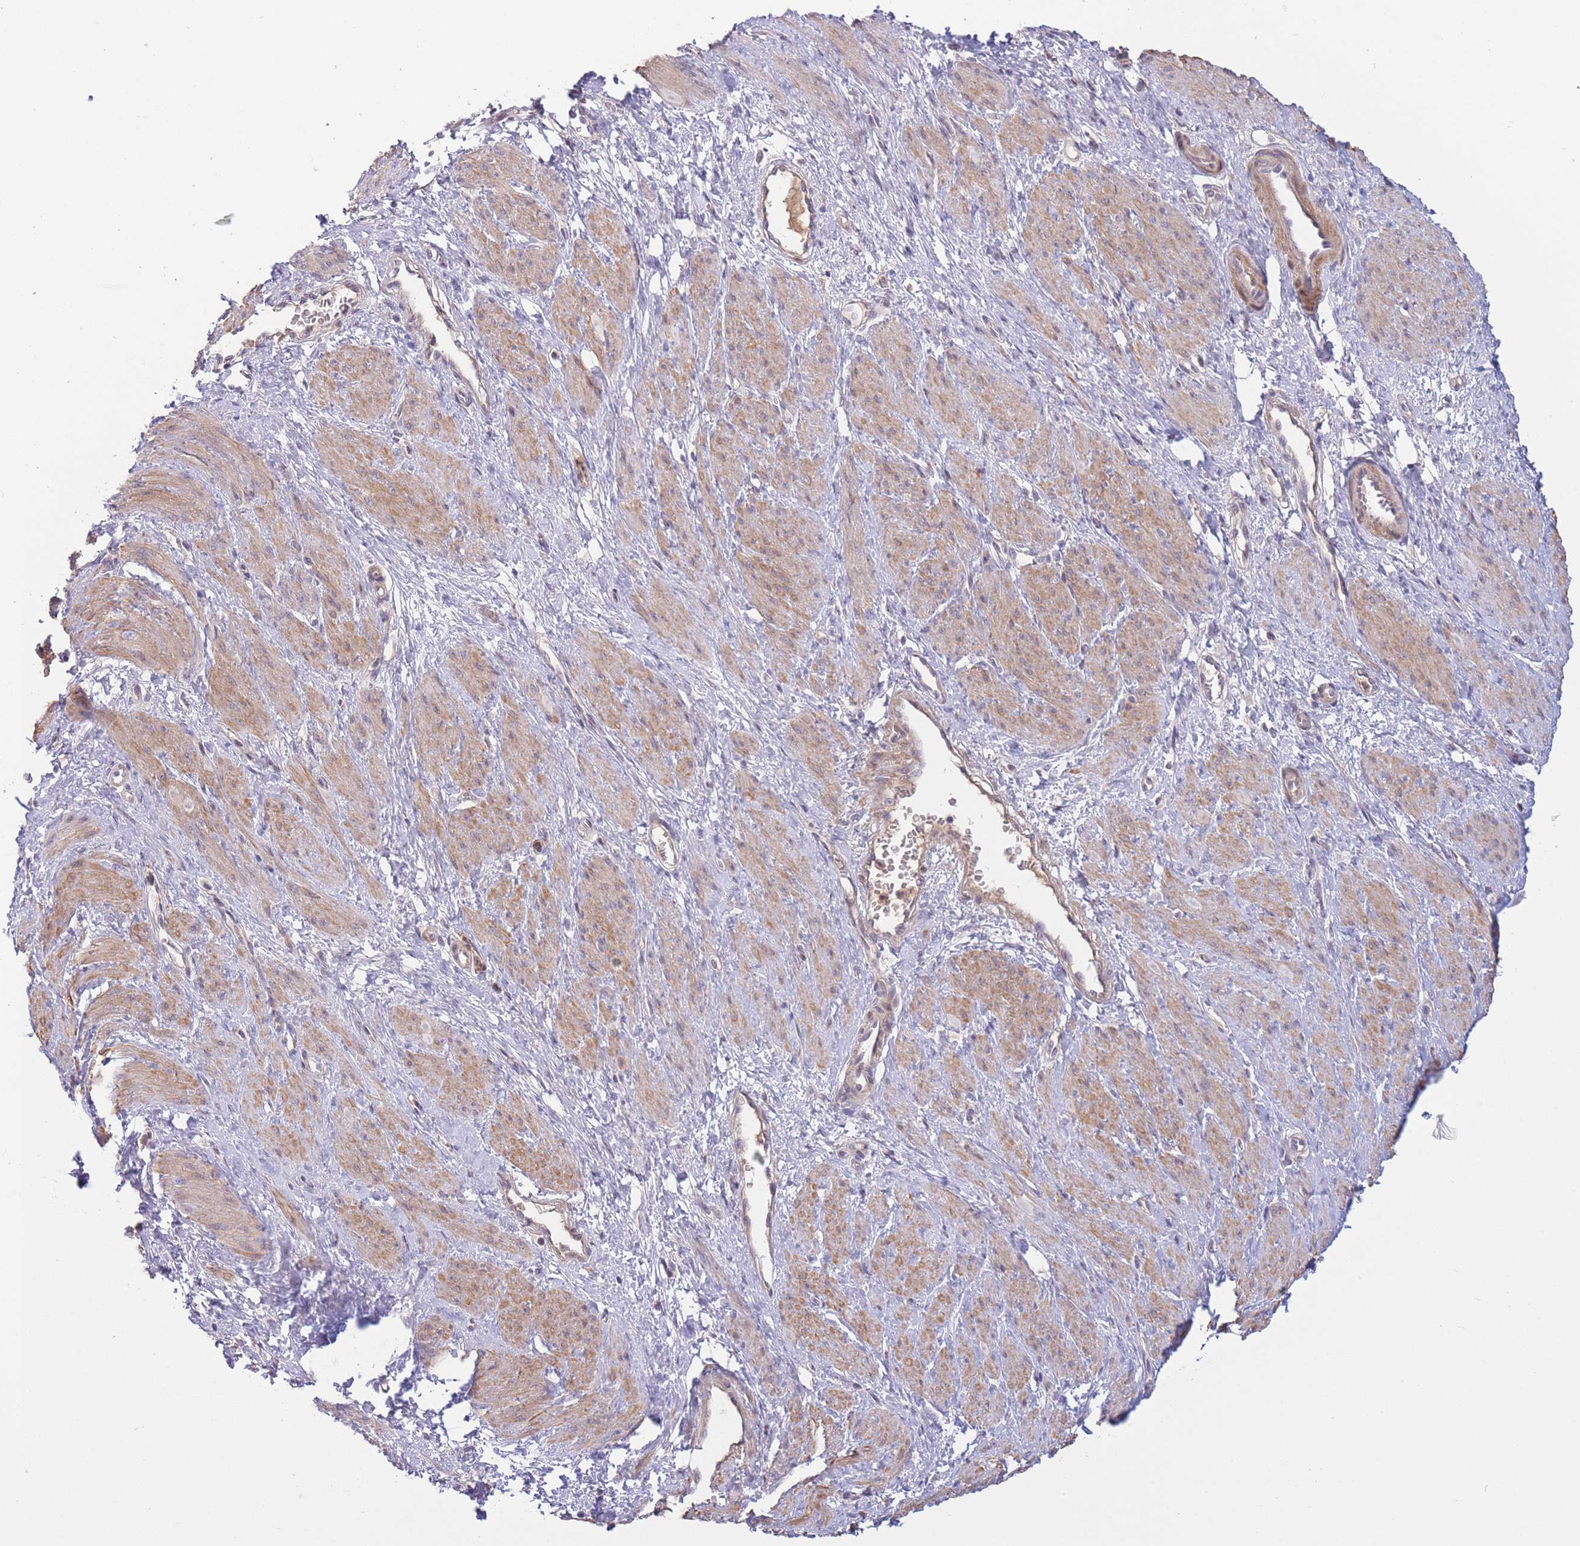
{"staining": {"intensity": "moderate", "quantity": "25%-75%", "location": "cytoplasmic/membranous"}, "tissue": "smooth muscle", "cell_type": "Smooth muscle cells", "image_type": "normal", "snomed": [{"axis": "morphology", "description": "Normal tissue, NOS"}, {"axis": "topography", "description": "Smooth muscle"}, {"axis": "topography", "description": "Uterus"}], "caption": "Moderate cytoplasmic/membranous positivity for a protein is present in about 25%-75% of smooth muscle cells of normal smooth muscle using IHC.", "gene": "ZNF304", "patient": {"sex": "female", "age": 39}}